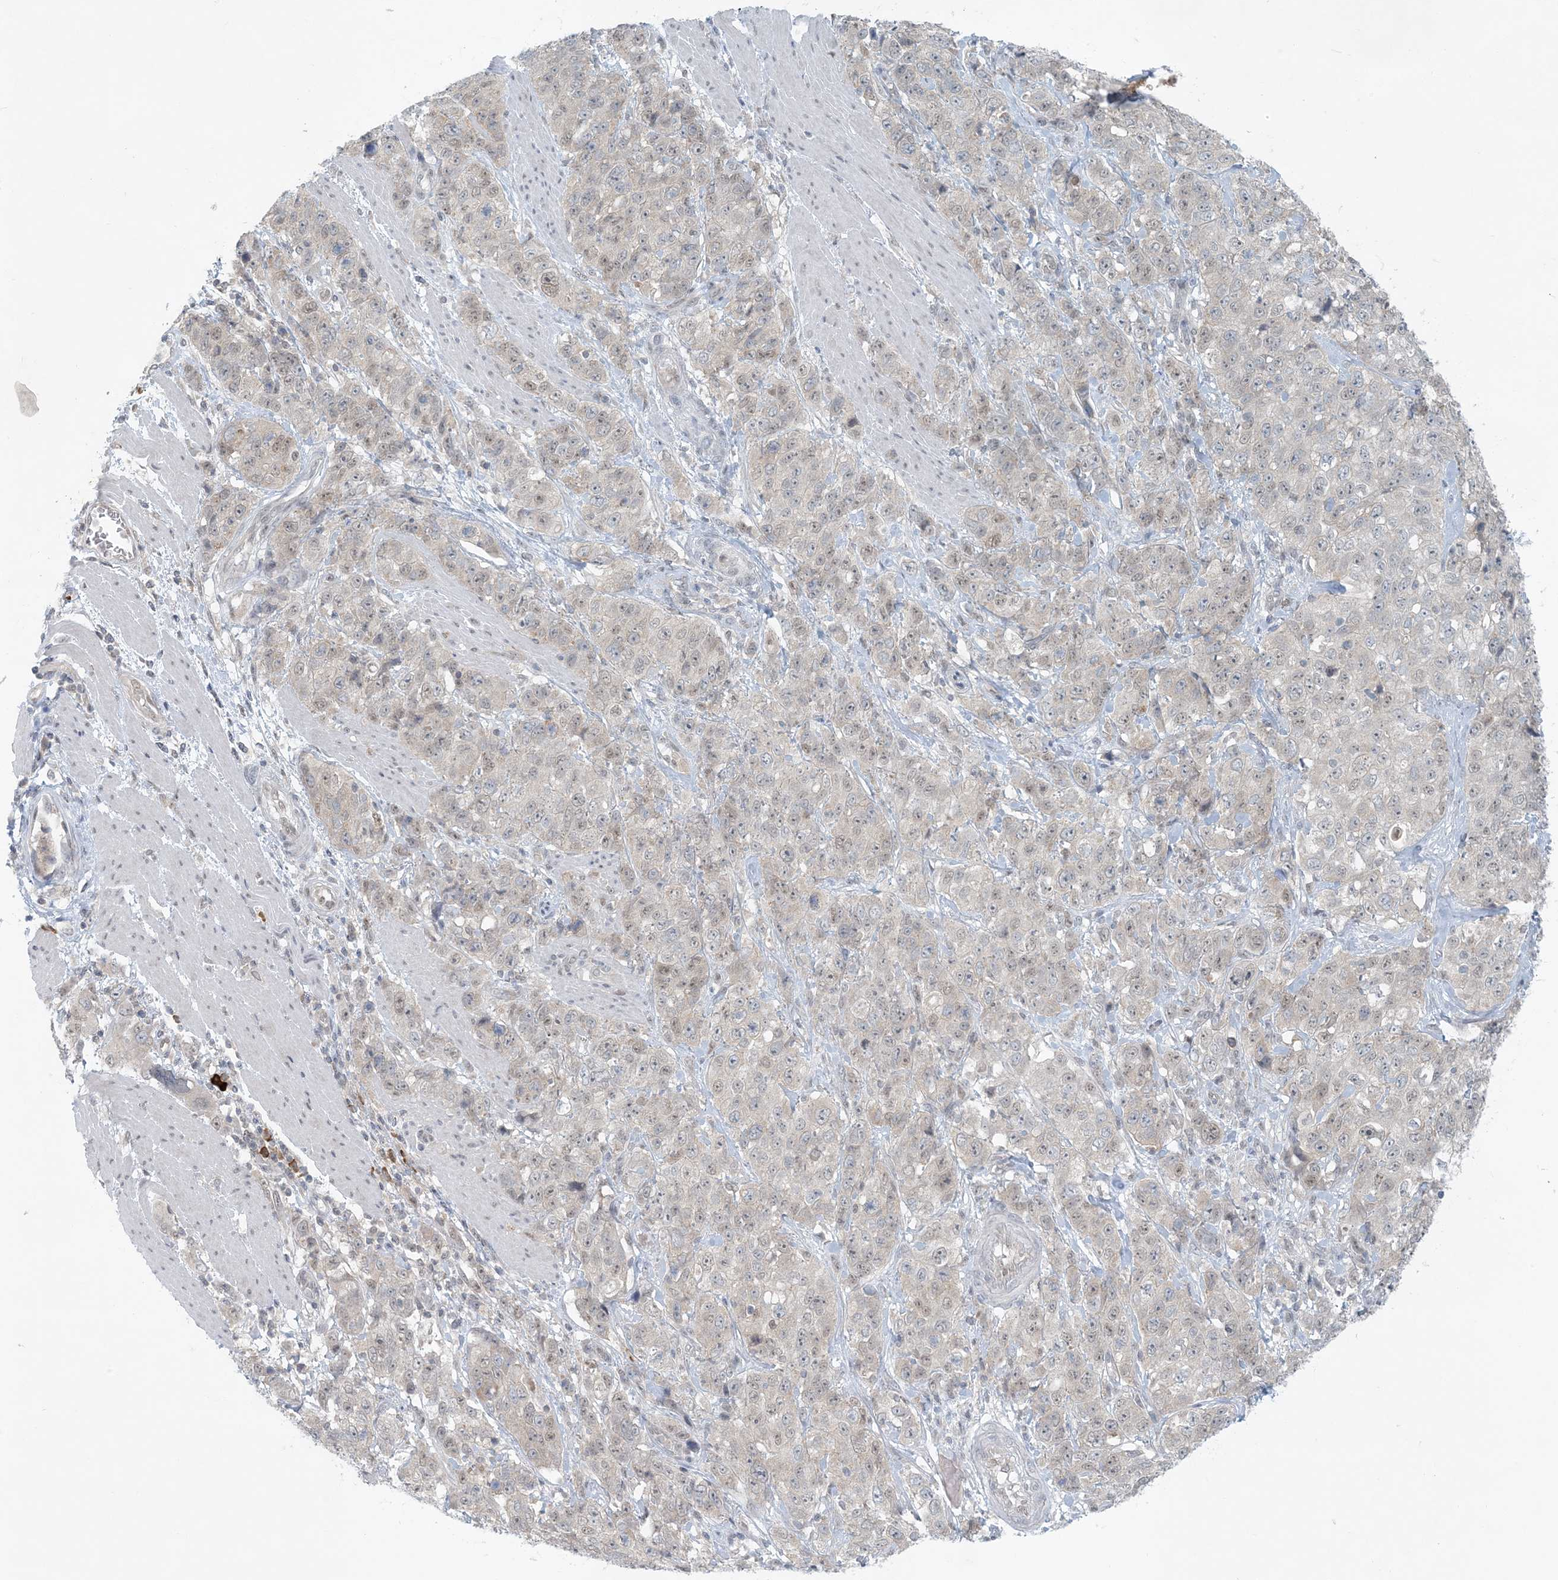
{"staining": {"intensity": "weak", "quantity": "<25%", "location": "cytoplasmic/membranous,nuclear"}, "tissue": "stomach cancer", "cell_type": "Tumor cells", "image_type": "cancer", "snomed": [{"axis": "morphology", "description": "Adenocarcinoma, NOS"}, {"axis": "topography", "description": "Stomach"}], "caption": "Protein analysis of adenocarcinoma (stomach) demonstrates no significant expression in tumor cells. (Stains: DAB (3,3'-diaminobenzidine) immunohistochemistry with hematoxylin counter stain, Microscopy: brightfield microscopy at high magnification).", "gene": "OBI1", "patient": {"sex": "male", "age": 48}}